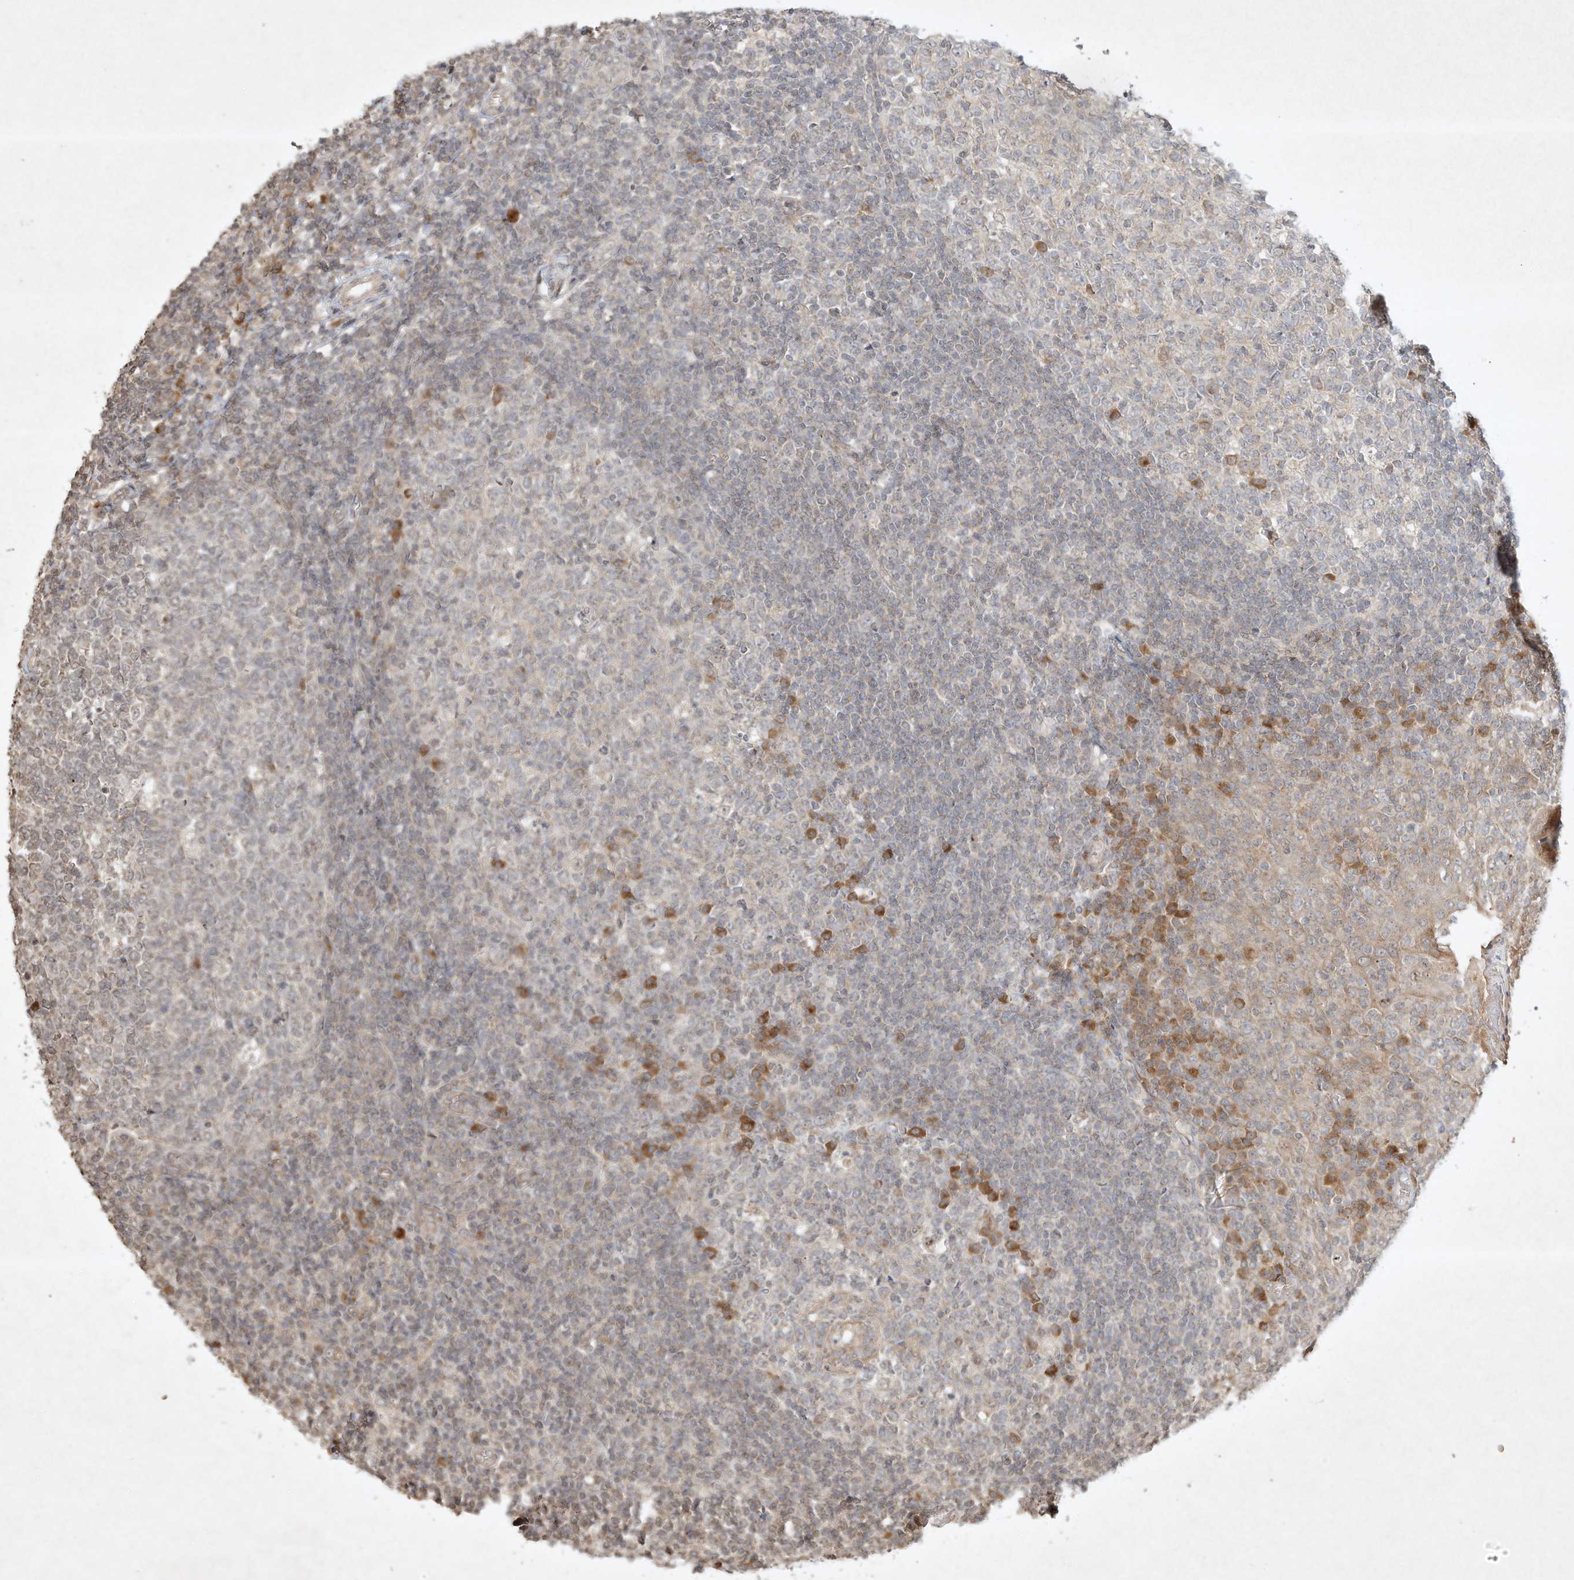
{"staining": {"intensity": "moderate", "quantity": "<25%", "location": "cytoplasmic/membranous"}, "tissue": "tonsil", "cell_type": "Germinal center cells", "image_type": "normal", "snomed": [{"axis": "morphology", "description": "Normal tissue, NOS"}, {"axis": "topography", "description": "Tonsil"}], "caption": "Protein staining displays moderate cytoplasmic/membranous expression in about <25% of germinal center cells in unremarkable tonsil.", "gene": "BTRC", "patient": {"sex": "female", "age": 19}}